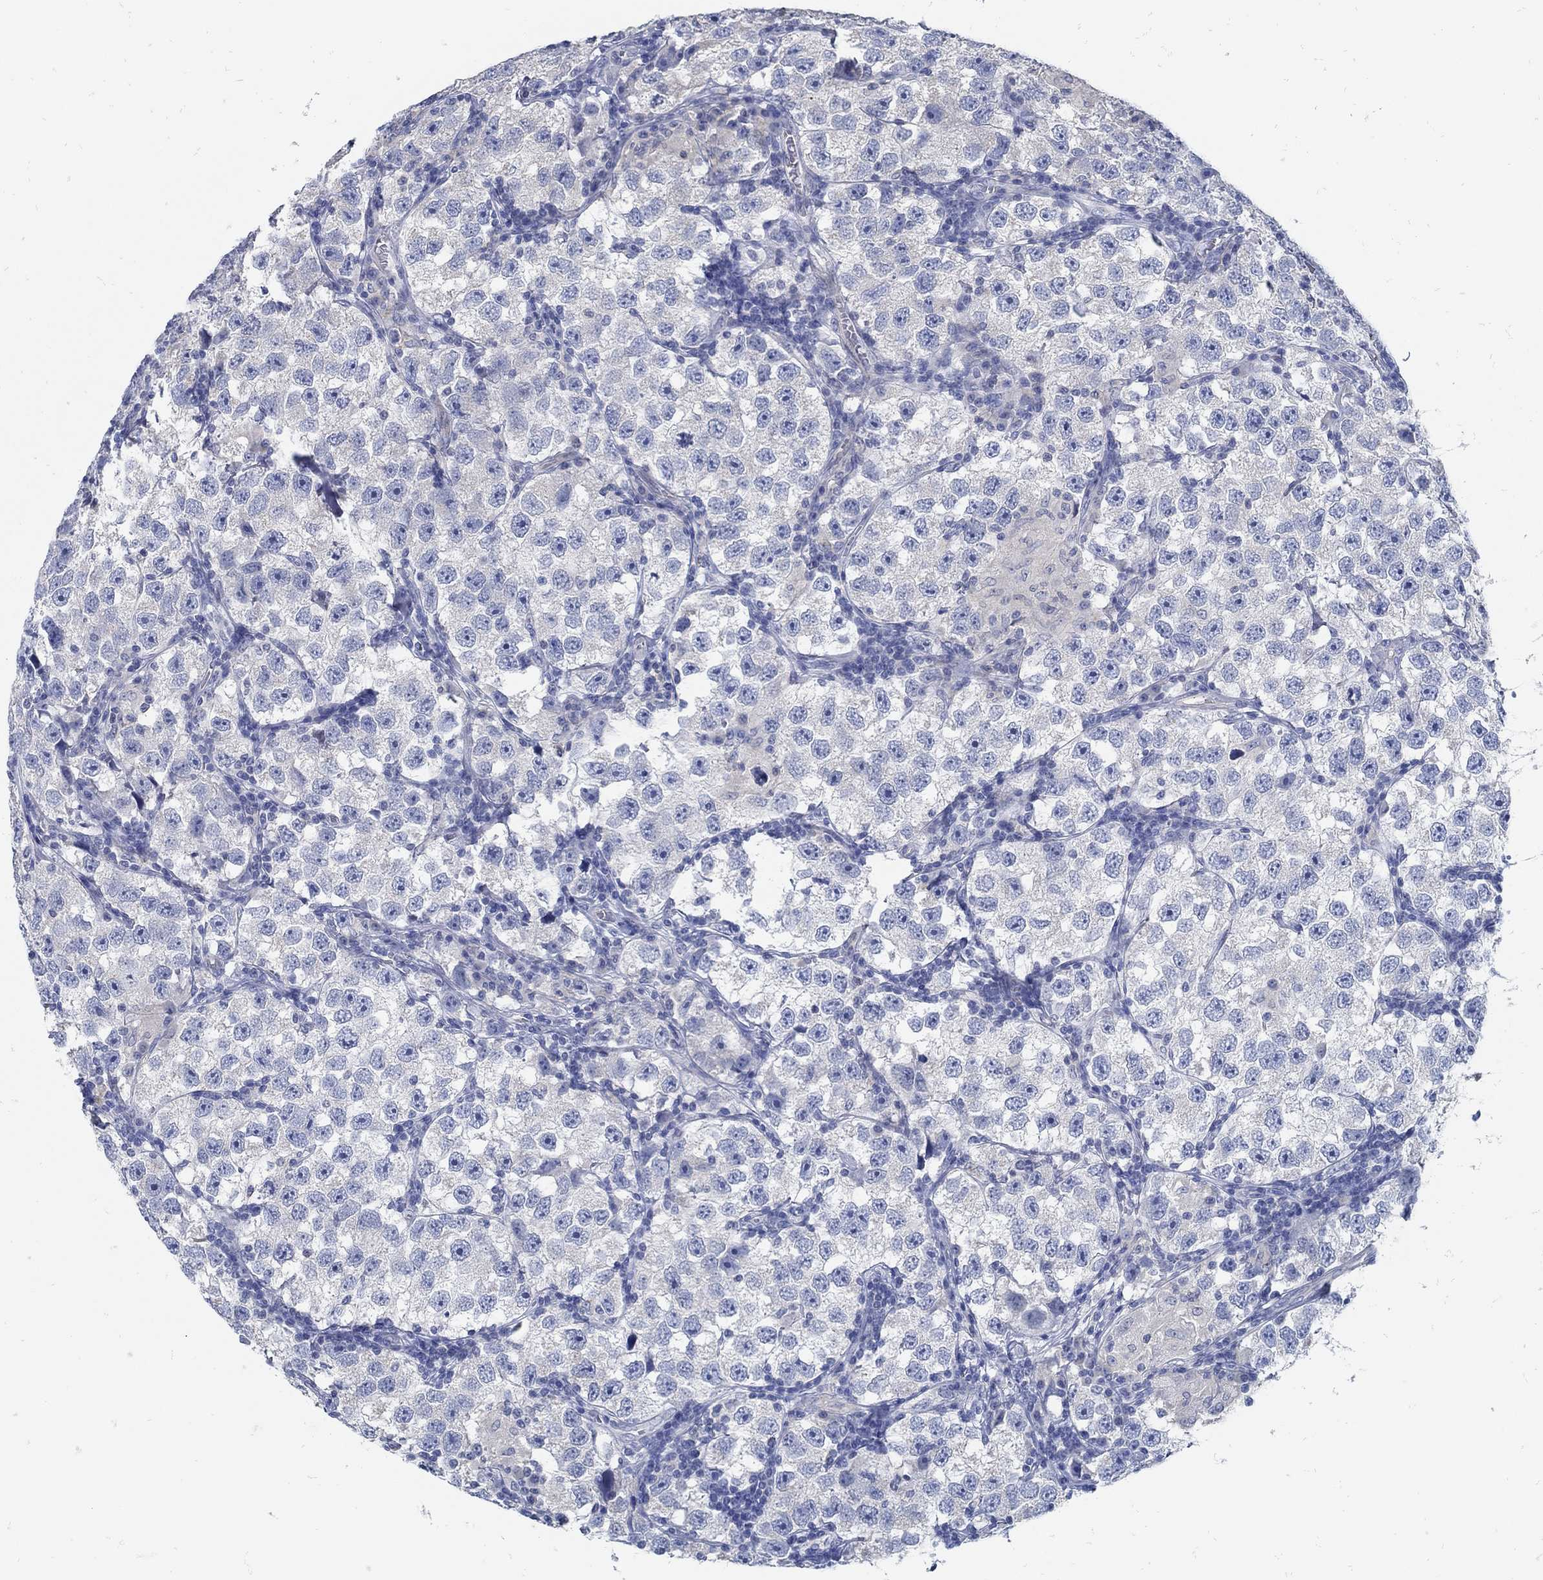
{"staining": {"intensity": "negative", "quantity": "none", "location": "none"}, "tissue": "testis cancer", "cell_type": "Tumor cells", "image_type": "cancer", "snomed": [{"axis": "morphology", "description": "Seminoma, NOS"}, {"axis": "topography", "description": "Testis"}], "caption": "Immunohistochemistry (IHC) micrograph of neoplastic tissue: testis seminoma stained with DAB displays no significant protein staining in tumor cells. (IHC, brightfield microscopy, high magnification).", "gene": "ZFAND4", "patient": {"sex": "male", "age": 26}}